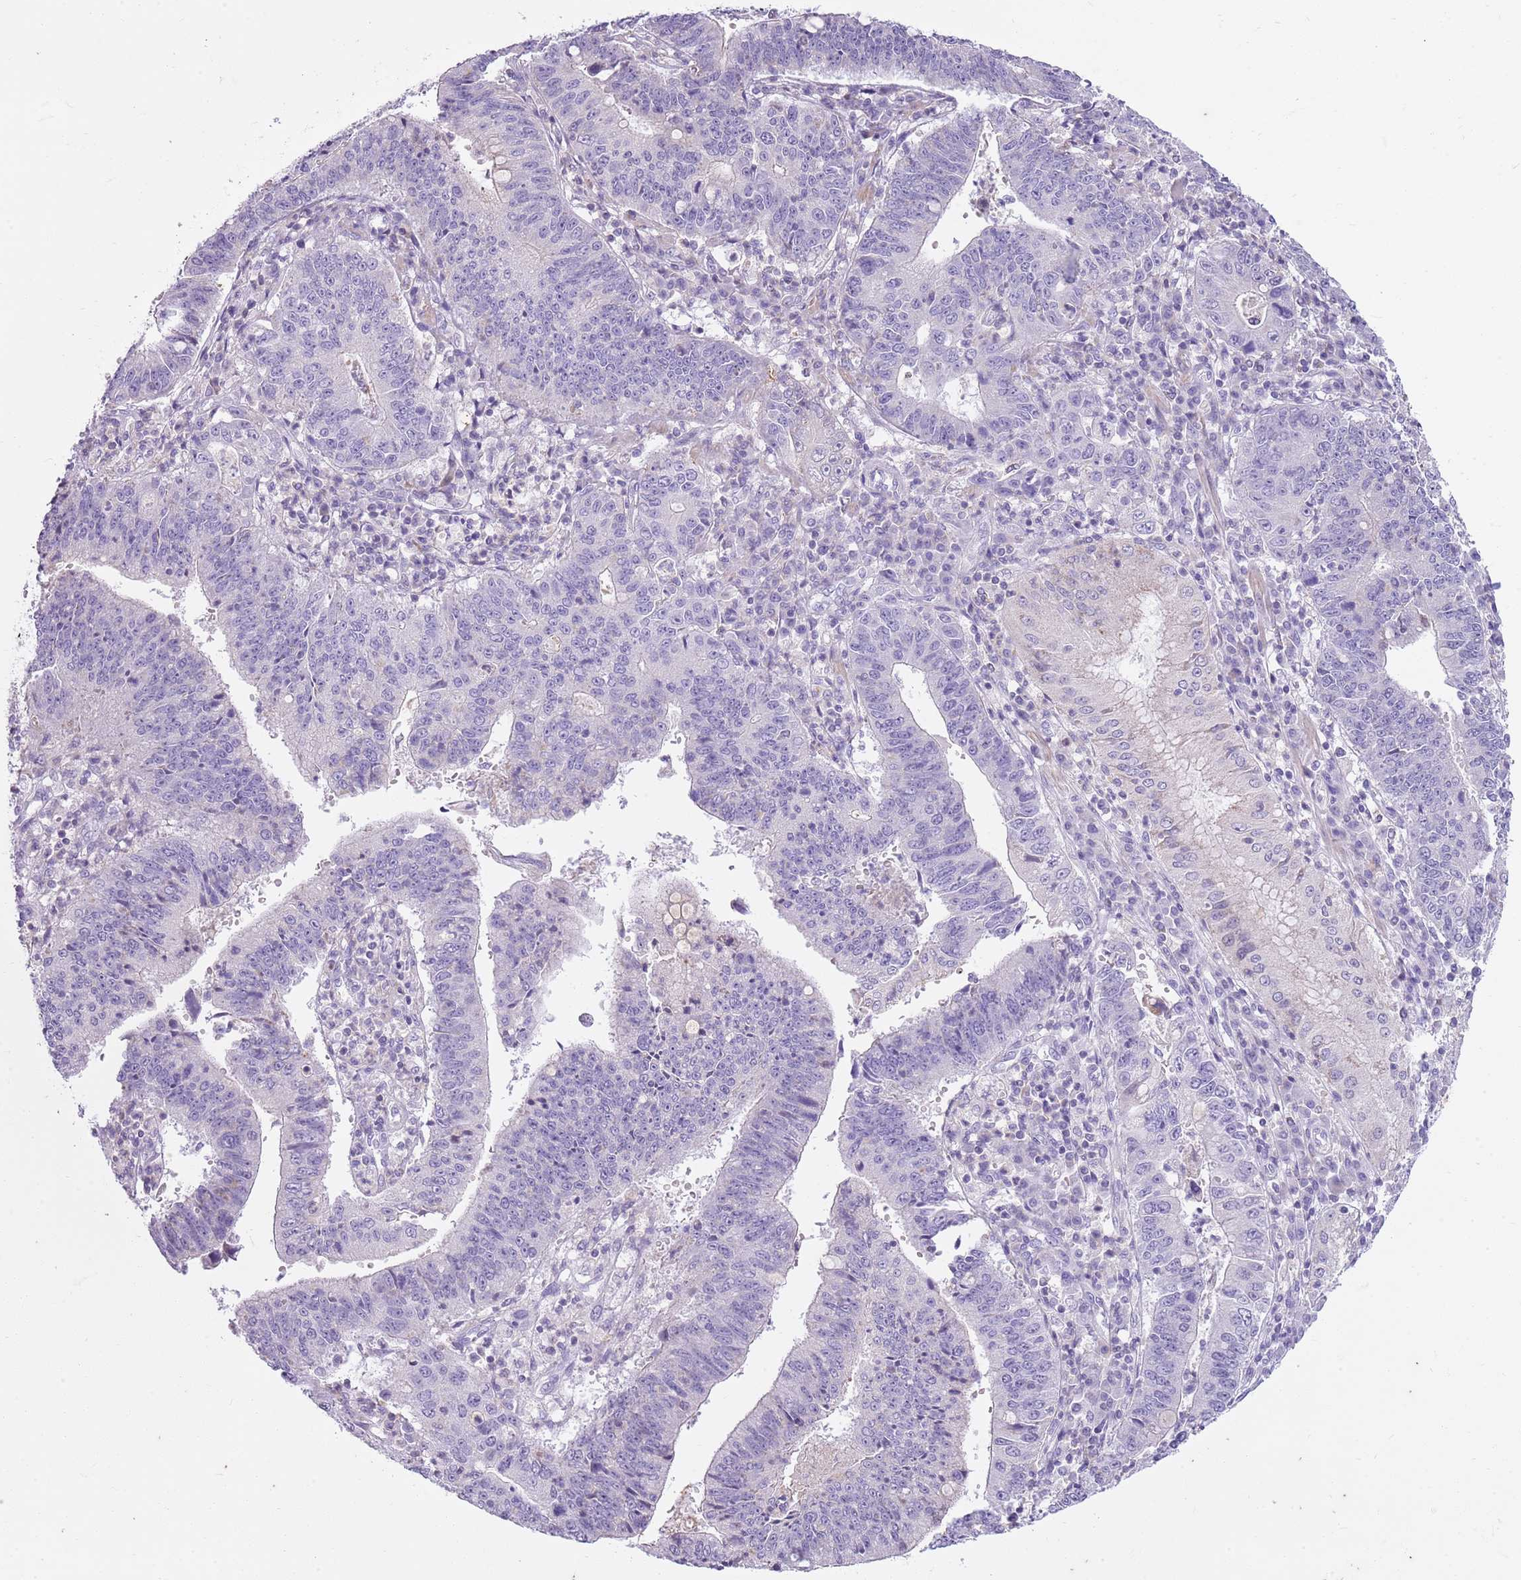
{"staining": {"intensity": "negative", "quantity": "none", "location": "none"}, "tissue": "stomach cancer", "cell_type": "Tumor cells", "image_type": "cancer", "snomed": [{"axis": "morphology", "description": "Adenocarcinoma, NOS"}, {"axis": "topography", "description": "Stomach"}], "caption": "Adenocarcinoma (stomach) stained for a protein using immunohistochemistry reveals no expression tumor cells.", "gene": "CNPPD1", "patient": {"sex": "male", "age": 59}}